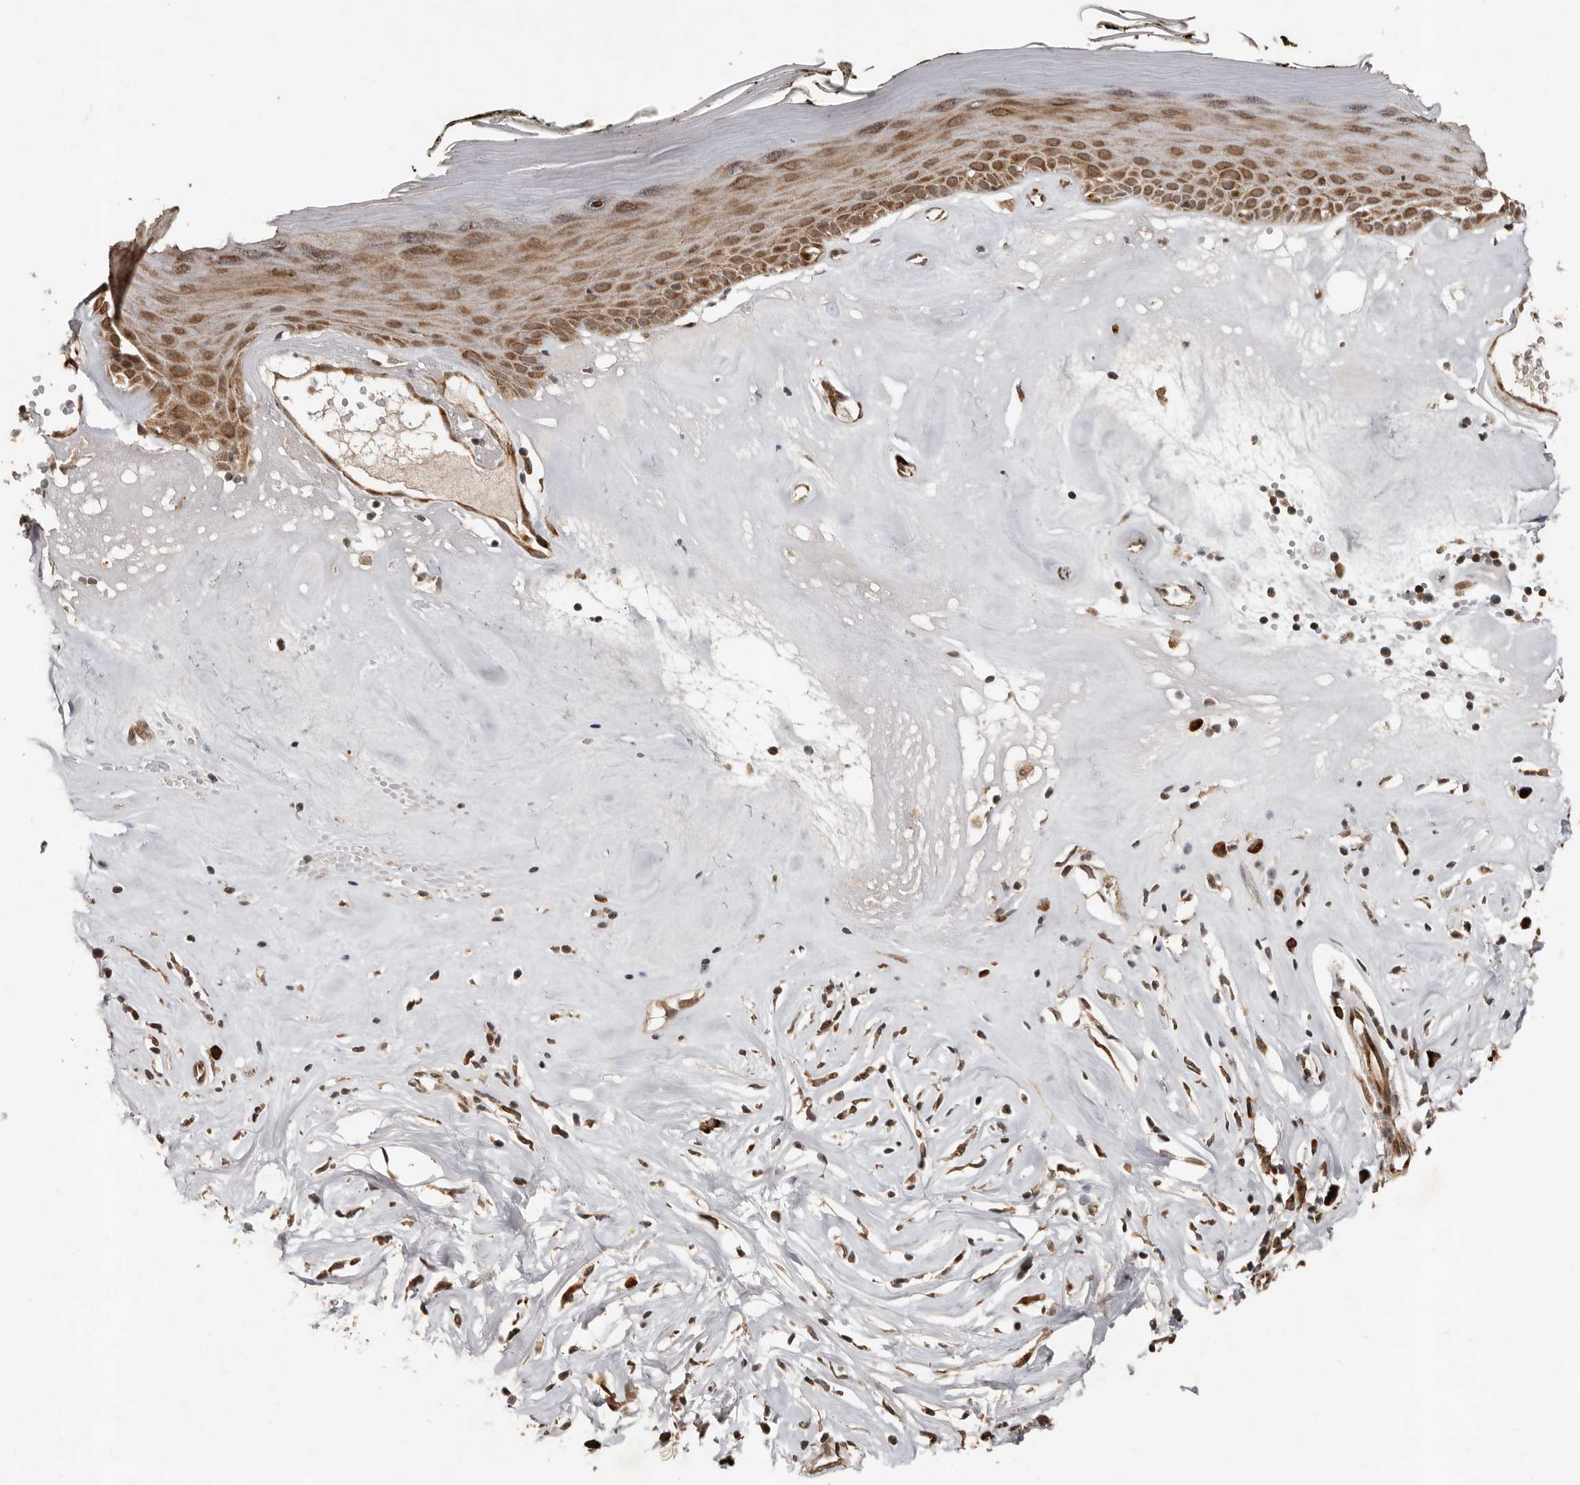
{"staining": {"intensity": "moderate", "quantity": ">75%", "location": "cytoplasmic/membranous"}, "tissue": "skin", "cell_type": "Epidermal cells", "image_type": "normal", "snomed": [{"axis": "morphology", "description": "Normal tissue, NOS"}, {"axis": "morphology", "description": "Inflammation, NOS"}, {"axis": "topography", "description": "Vulva"}], "caption": "Immunohistochemistry of normal skin shows medium levels of moderate cytoplasmic/membranous staining in approximately >75% of epidermal cells.", "gene": "LRGUK", "patient": {"sex": "female", "age": 84}}